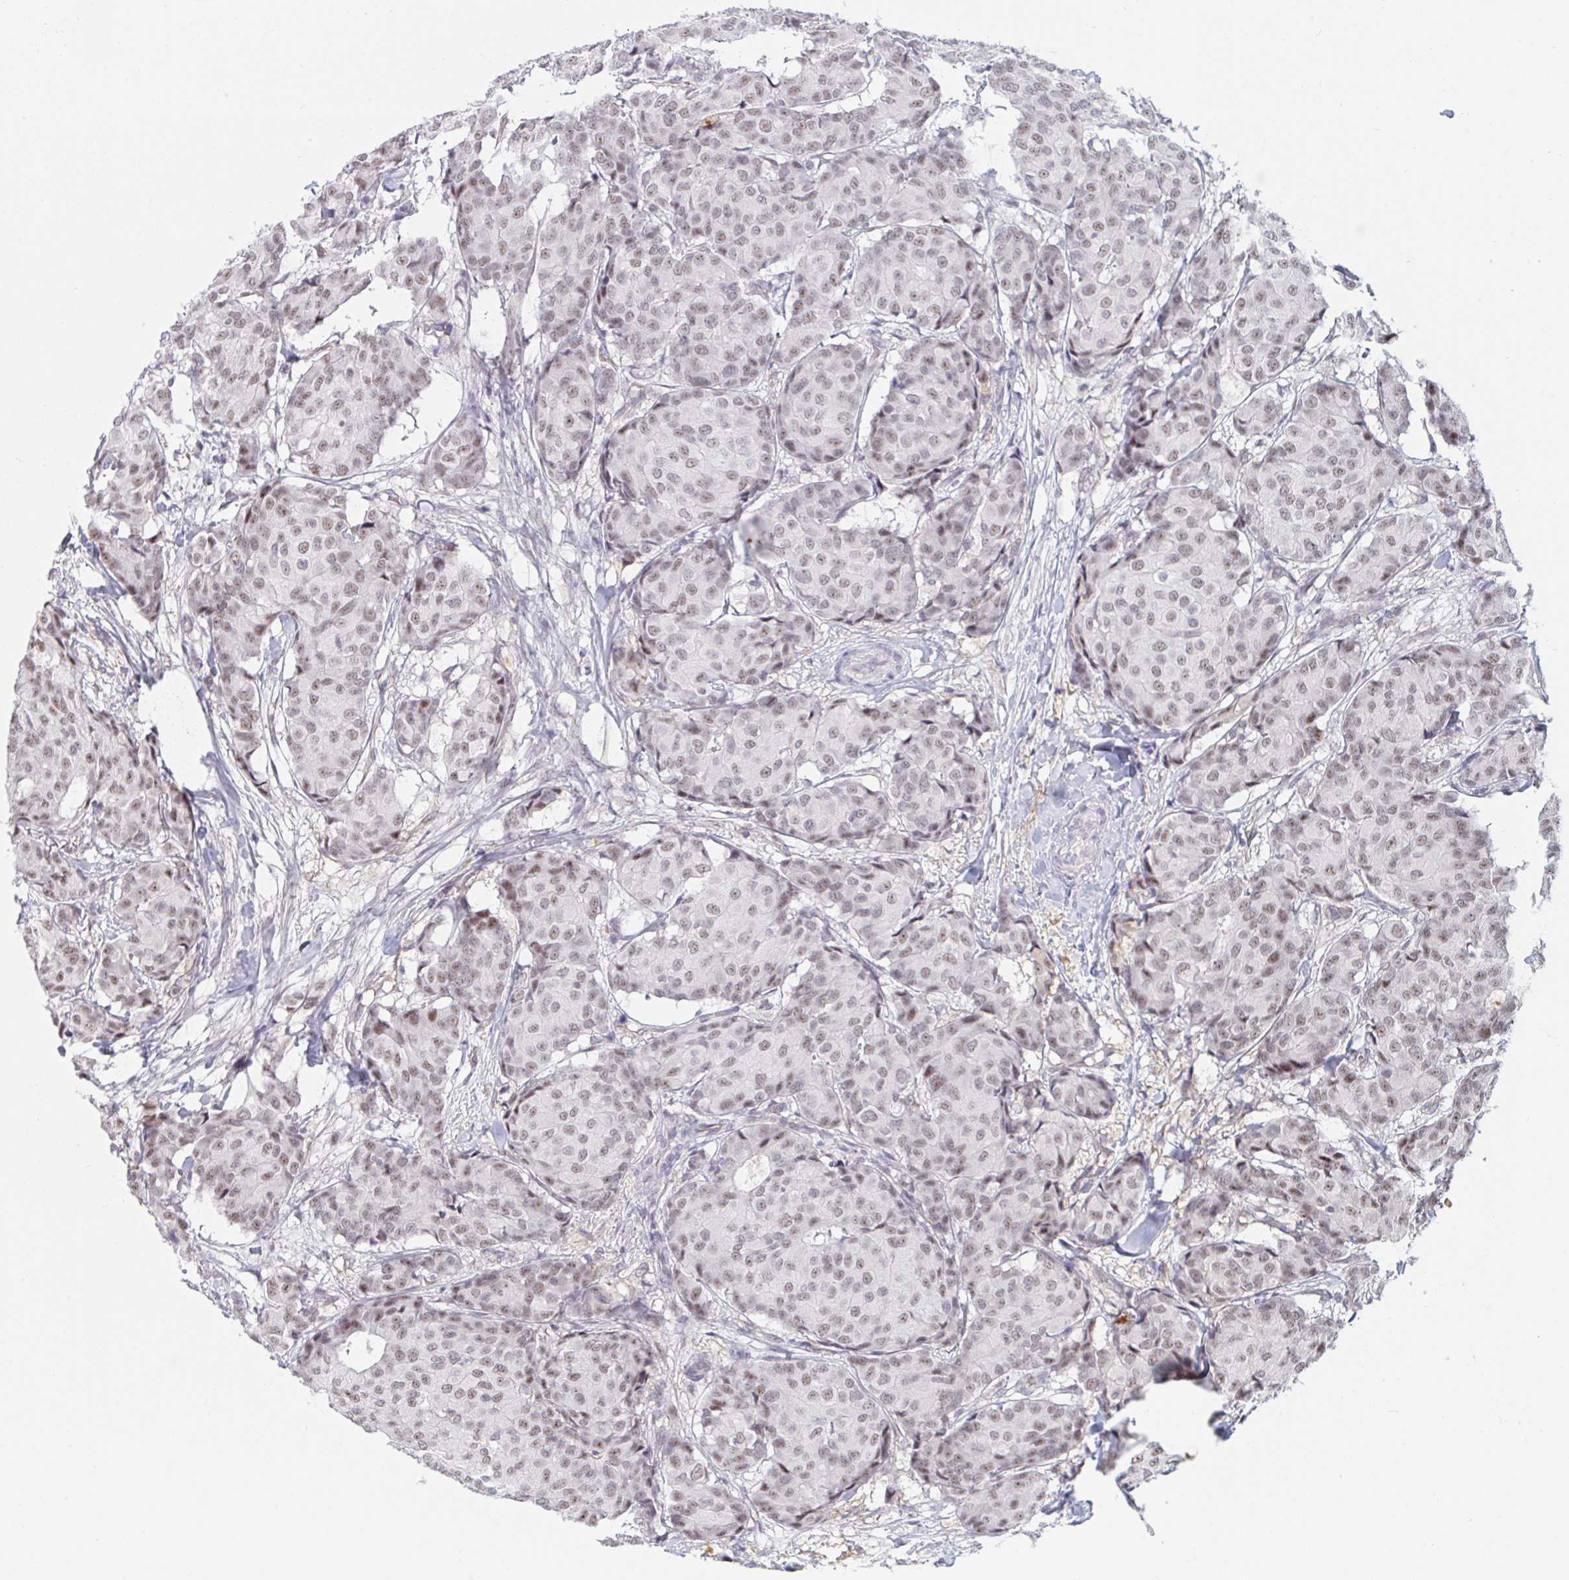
{"staining": {"intensity": "weak", "quantity": ">75%", "location": "nuclear"}, "tissue": "breast cancer", "cell_type": "Tumor cells", "image_type": "cancer", "snomed": [{"axis": "morphology", "description": "Duct carcinoma"}, {"axis": "topography", "description": "Breast"}], "caption": "Breast infiltrating ductal carcinoma stained for a protein shows weak nuclear positivity in tumor cells.", "gene": "DSCAML1", "patient": {"sex": "female", "age": 75}}